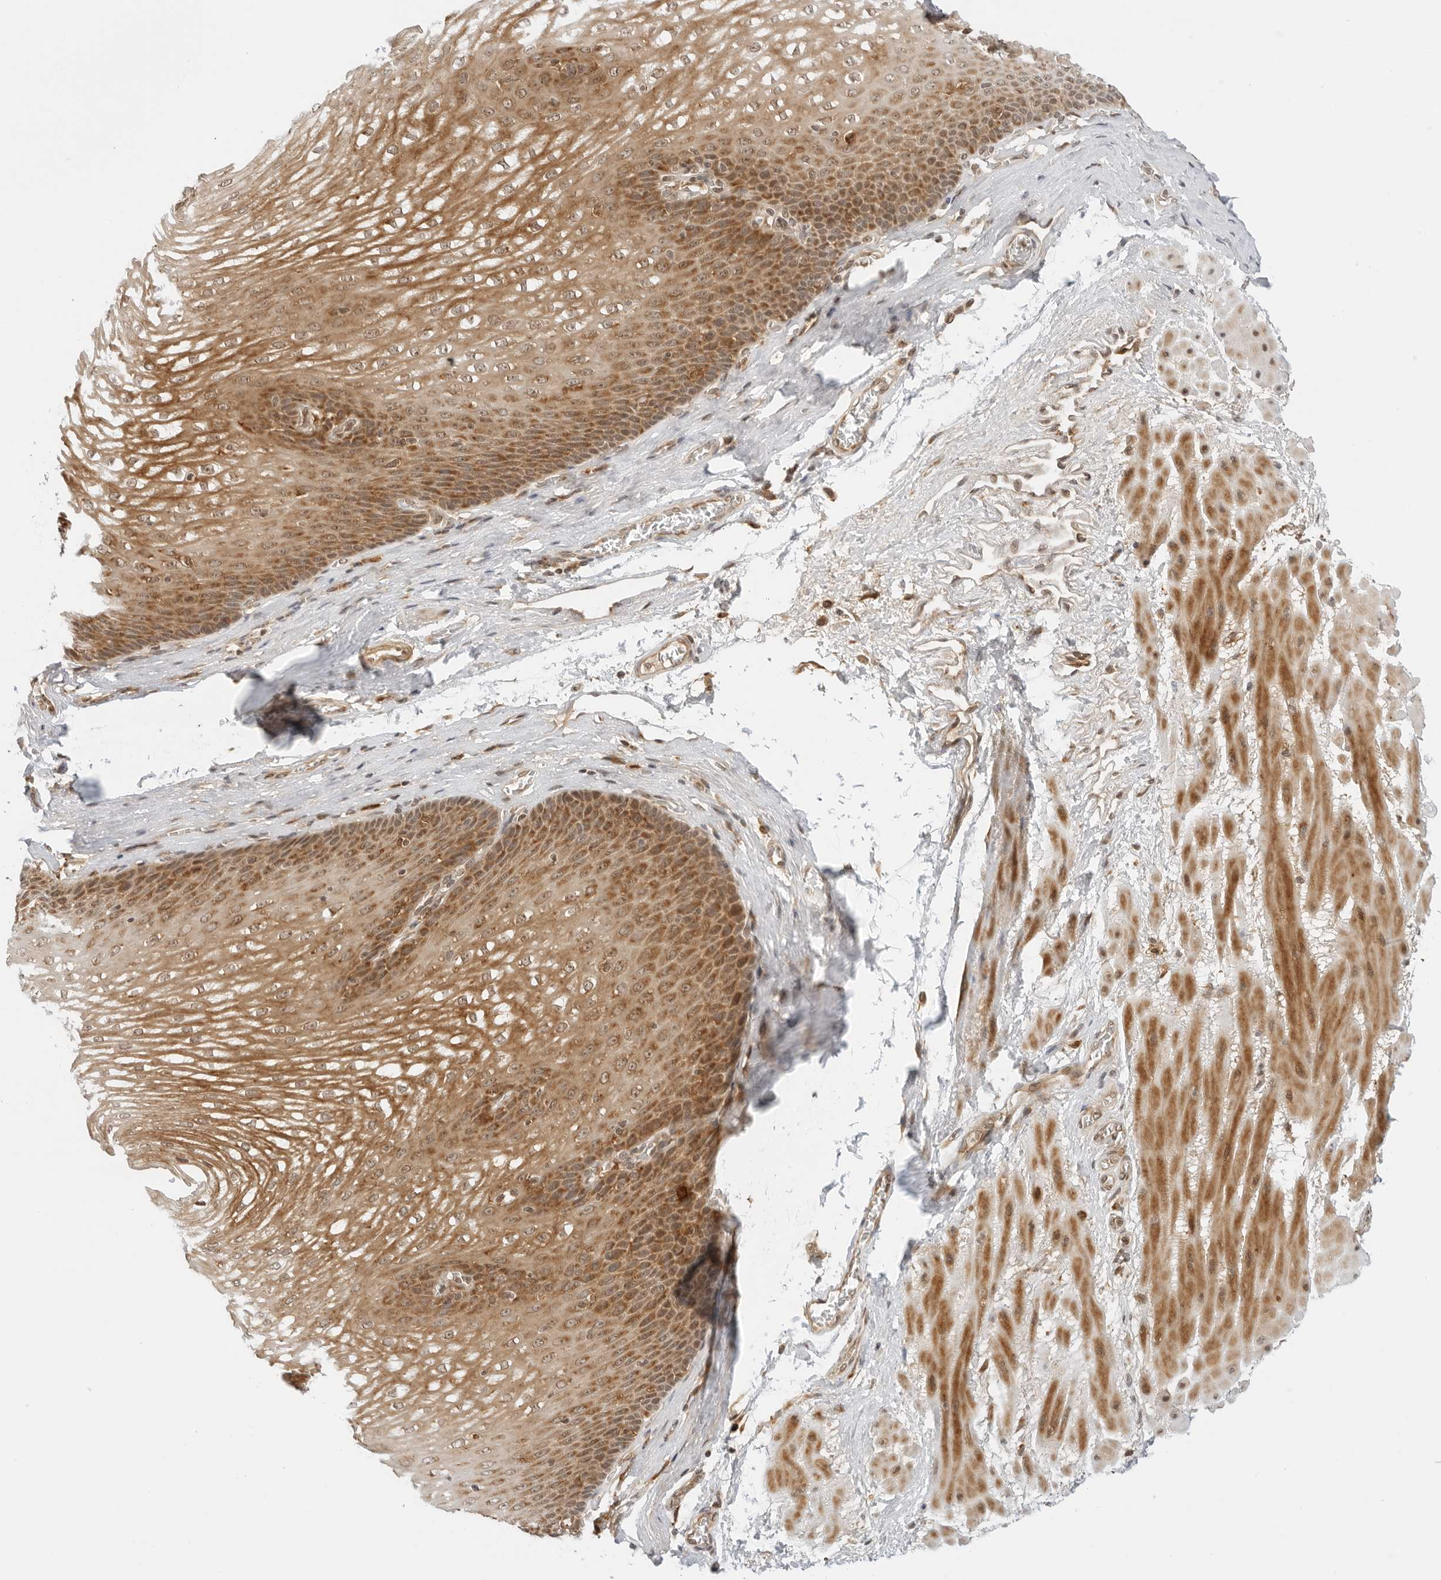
{"staining": {"intensity": "strong", "quantity": ">75%", "location": "cytoplasmic/membranous"}, "tissue": "esophagus", "cell_type": "Squamous epithelial cells", "image_type": "normal", "snomed": [{"axis": "morphology", "description": "Normal tissue, NOS"}, {"axis": "topography", "description": "Esophagus"}], "caption": "Immunohistochemistry (IHC) of unremarkable esophagus exhibits high levels of strong cytoplasmic/membranous staining in about >75% of squamous epithelial cells. (Brightfield microscopy of DAB IHC at high magnification).", "gene": "RC3H1", "patient": {"sex": "male", "age": 48}}